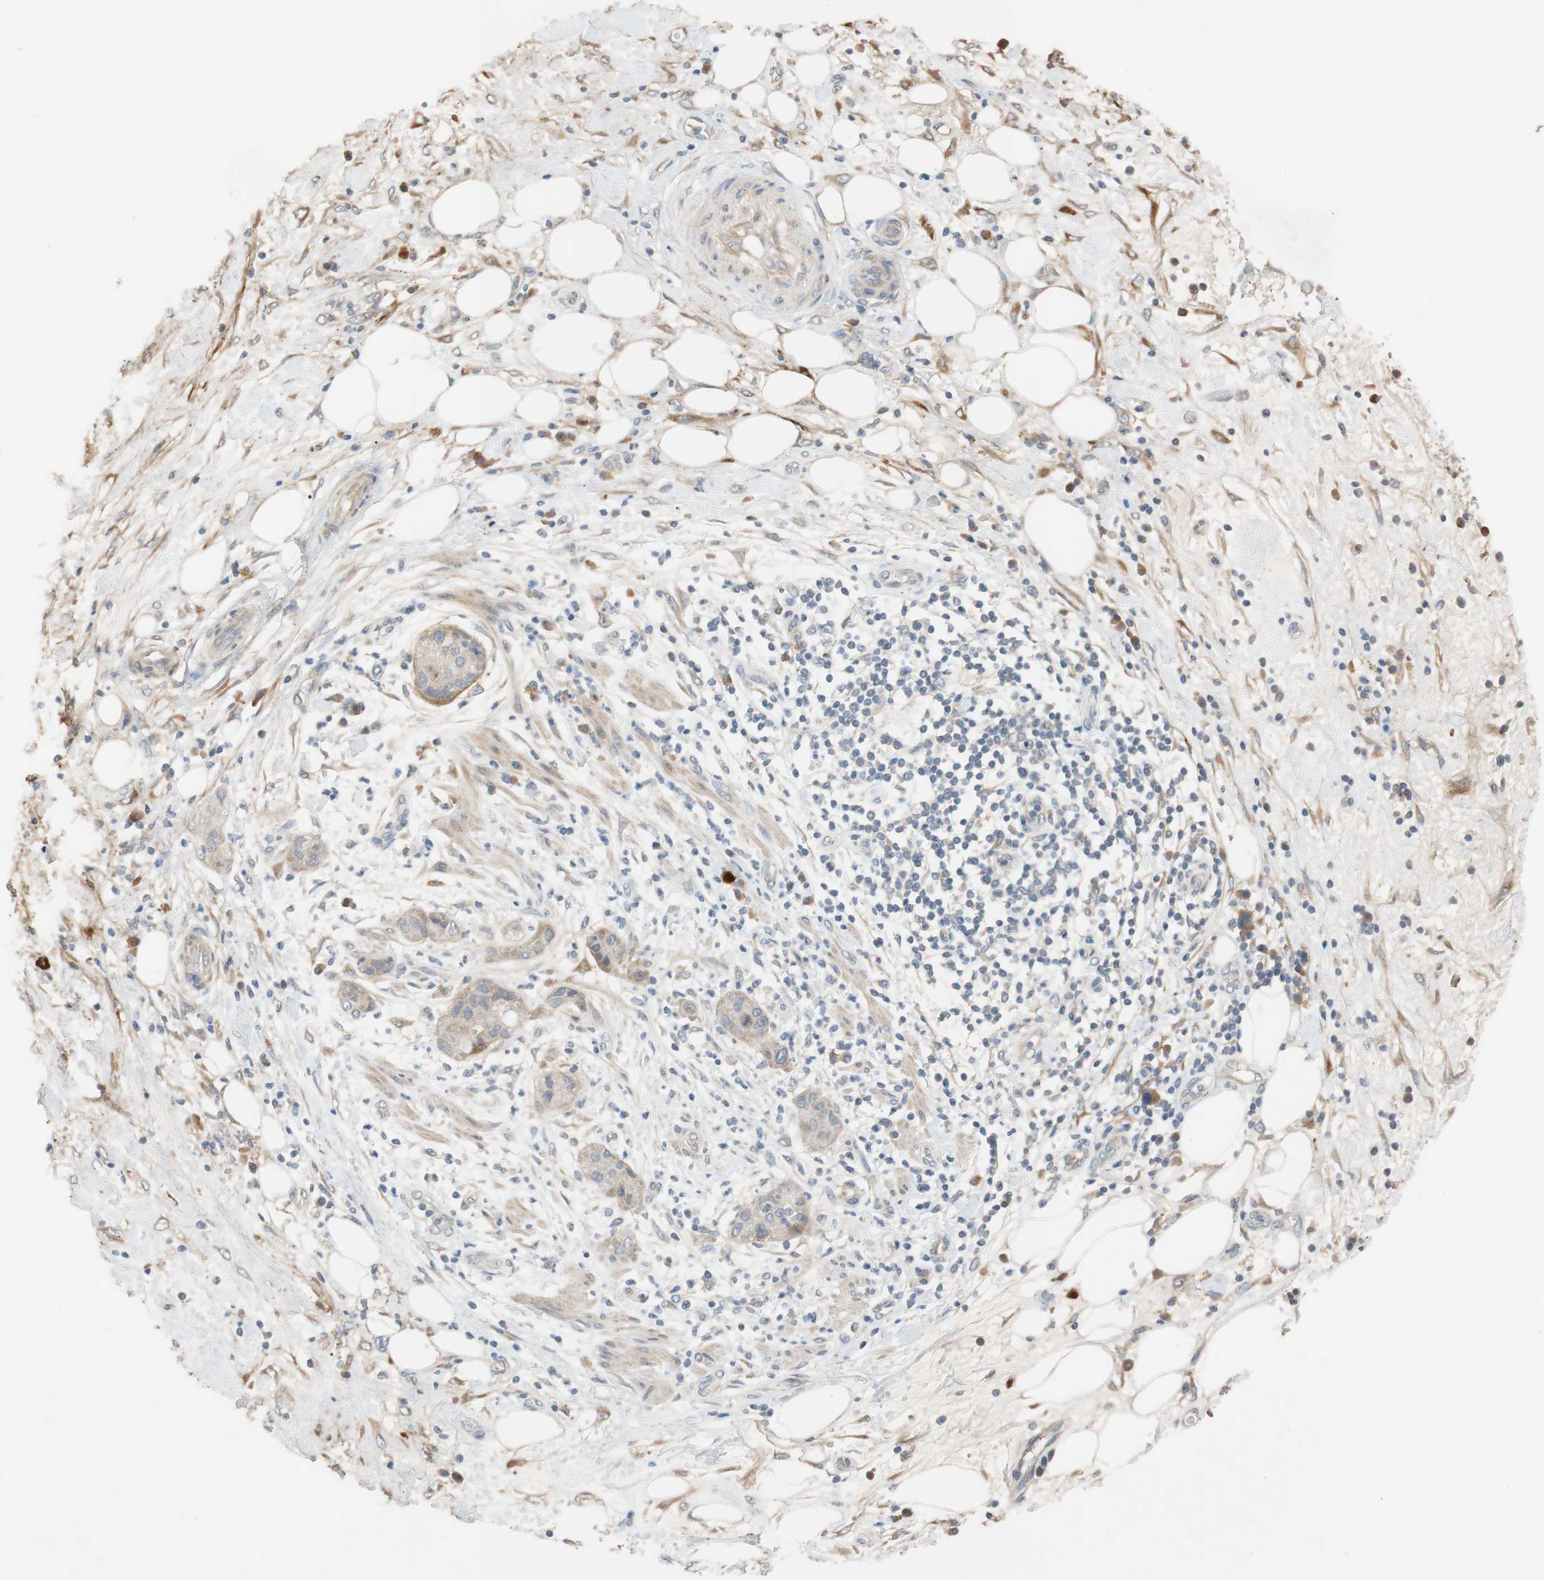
{"staining": {"intensity": "weak", "quantity": "25%-75%", "location": "cytoplasmic/membranous"}, "tissue": "pancreatic cancer", "cell_type": "Tumor cells", "image_type": "cancer", "snomed": [{"axis": "morphology", "description": "Adenocarcinoma, NOS"}, {"axis": "topography", "description": "Pancreas"}], "caption": "IHC histopathology image of neoplastic tissue: pancreatic cancer stained using immunohistochemistry (IHC) demonstrates low levels of weak protein expression localized specifically in the cytoplasmic/membranous of tumor cells, appearing as a cytoplasmic/membranous brown color.", "gene": "COL12A1", "patient": {"sex": "female", "age": 78}}